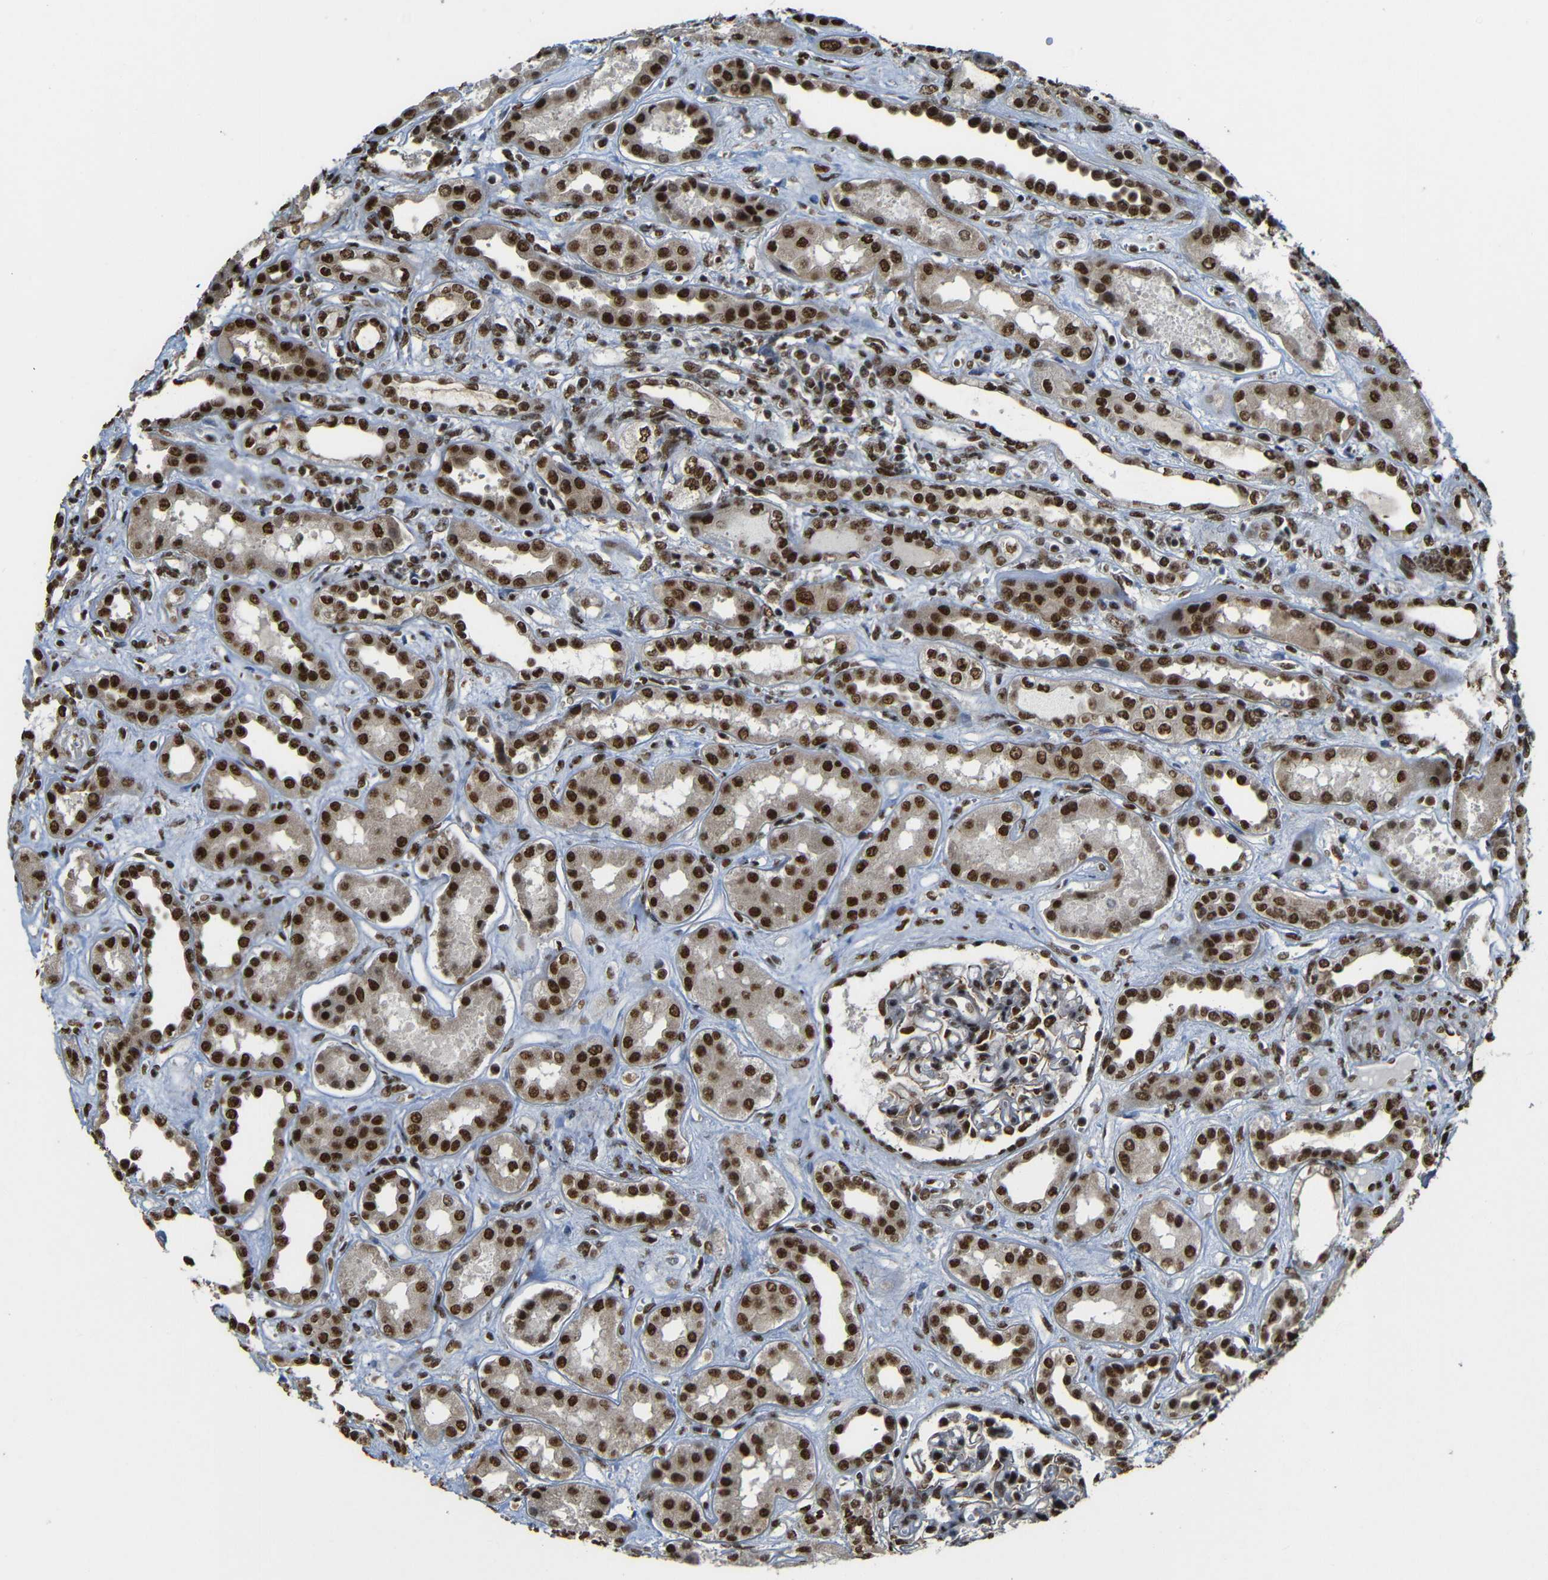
{"staining": {"intensity": "strong", "quantity": "25%-75%", "location": "nuclear"}, "tissue": "kidney", "cell_type": "Cells in glomeruli", "image_type": "normal", "snomed": [{"axis": "morphology", "description": "Normal tissue, NOS"}, {"axis": "topography", "description": "Kidney"}], "caption": "Immunohistochemistry (IHC) (DAB) staining of unremarkable human kidney demonstrates strong nuclear protein positivity in approximately 25%-75% of cells in glomeruli. The staining is performed using DAB (3,3'-diaminobenzidine) brown chromogen to label protein expression. The nuclei are counter-stained blue using hematoxylin.", "gene": "TCF7L2", "patient": {"sex": "male", "age": 59}}